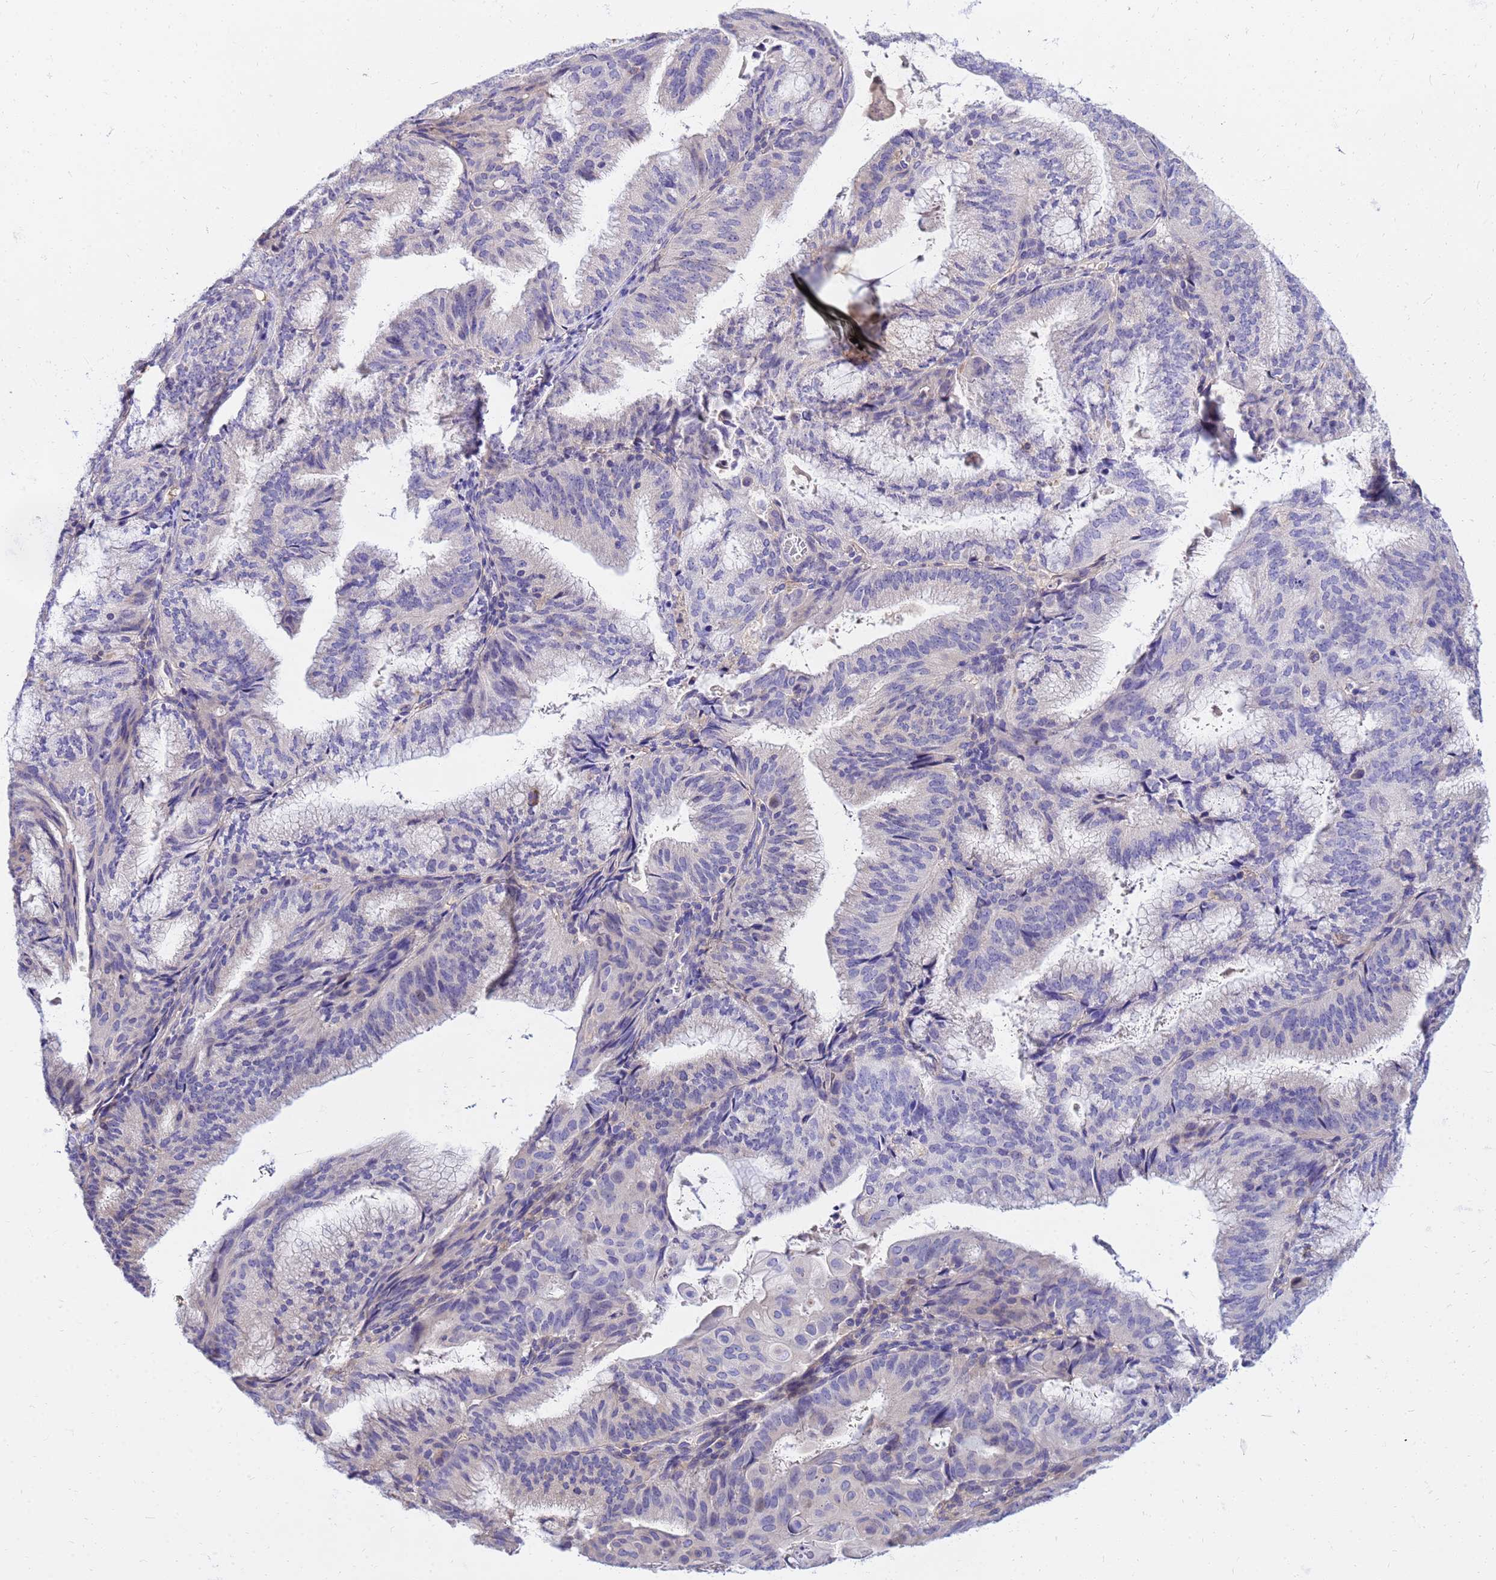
{"staining": {"intensity": "negative", "quantity": "none", "location": "none"}, "tissue": "endometrial cancer", "cell_type": "Tumor cells", "image_type": "cancer", "snomed": [{"axis": "morphology", "description": "Adenocarcinoma, NOS"}, {"axis": "topography", "description": "Endometrium"}], "caption": "Human endometrial cancer (adenocarcinoma) stained for a protein using immunohistochemistry shows no expression in tumor cells.", "gene": "HERC5", "patient": {"sex": "female", "age": 49}}